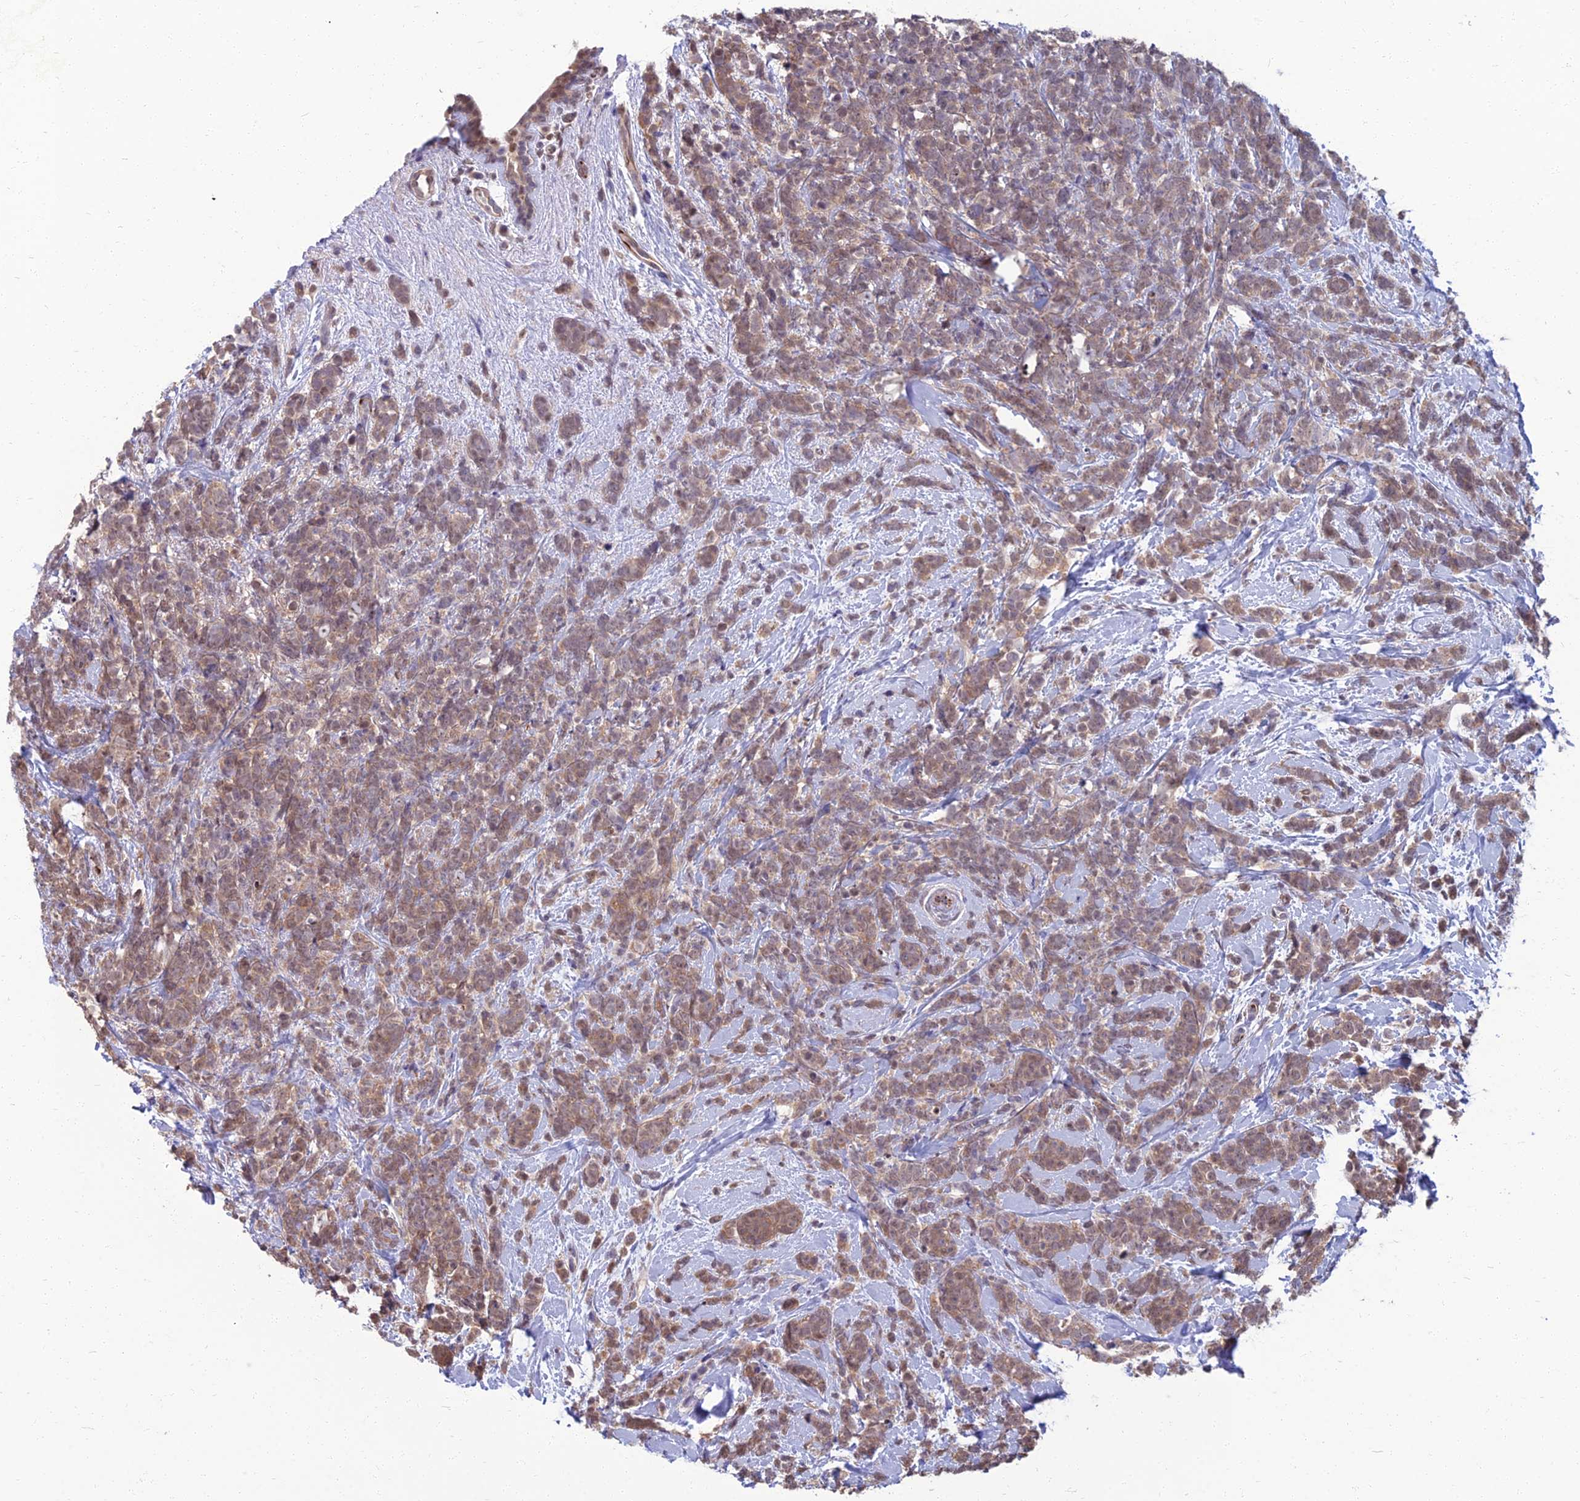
{"staining": {"intensity": "weak", "quantity": ">75%", "location": "cytoplasmic/membranous,nuclear"}, "tissue": "breast cancer", "cell_type": "Tumor cells", "image_type": "cancer", "snomed": [{"axis": "morphology", "description": "Lobular carcinoma"}, {"axis": "topography", "description": "Breast"}], "caption": "The immunohistochemical stain shows weak cytoplasmic/membranous and nuclear staining in tumor cells of breast cancer tissue.", "gene": "NR4A3", "patient": {"sex": "female", "age": 58}}